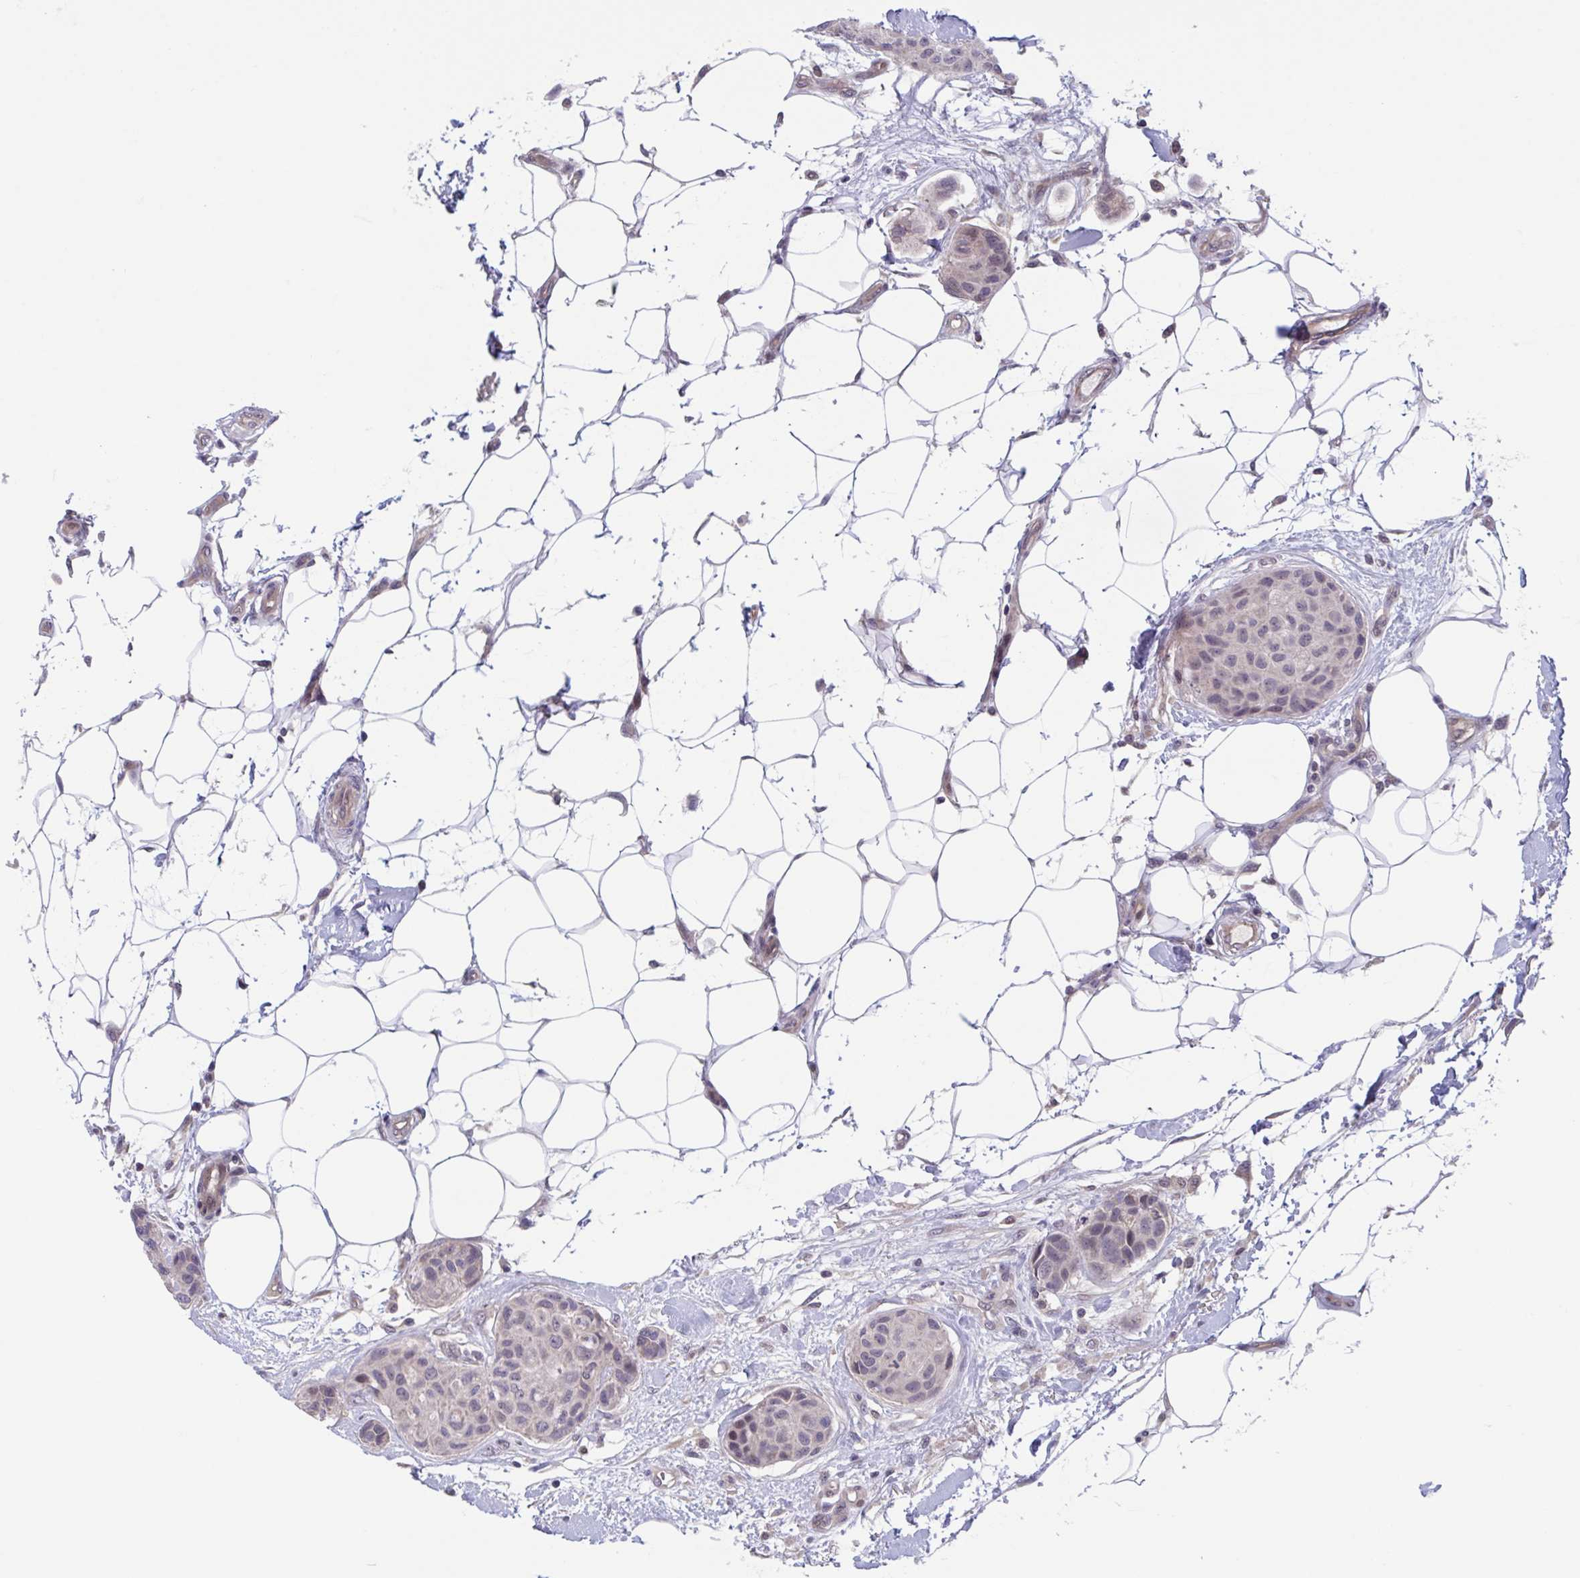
{"staining": {"intensity": "weak", "quantity": "<25%", "location": "cytoplasmic/membranous"}, "tissue": "breast cancer", "cell_type": "Tumor cells", "image_type": "cancer", "snomed": [{"axis": "morphology", "description": "Duct carcinoma"}, {"axis": "topography", "description": "Breast"}, {"axis": "topography", "description": "Lymph node"}], "caption": "DAB immunohistochemical staining of human intraductal carcinoma (breast) exhibits no significant expression in tumor cells.", "gene": "RIOK1", "patient": {"sex": "female", "age": 80}}